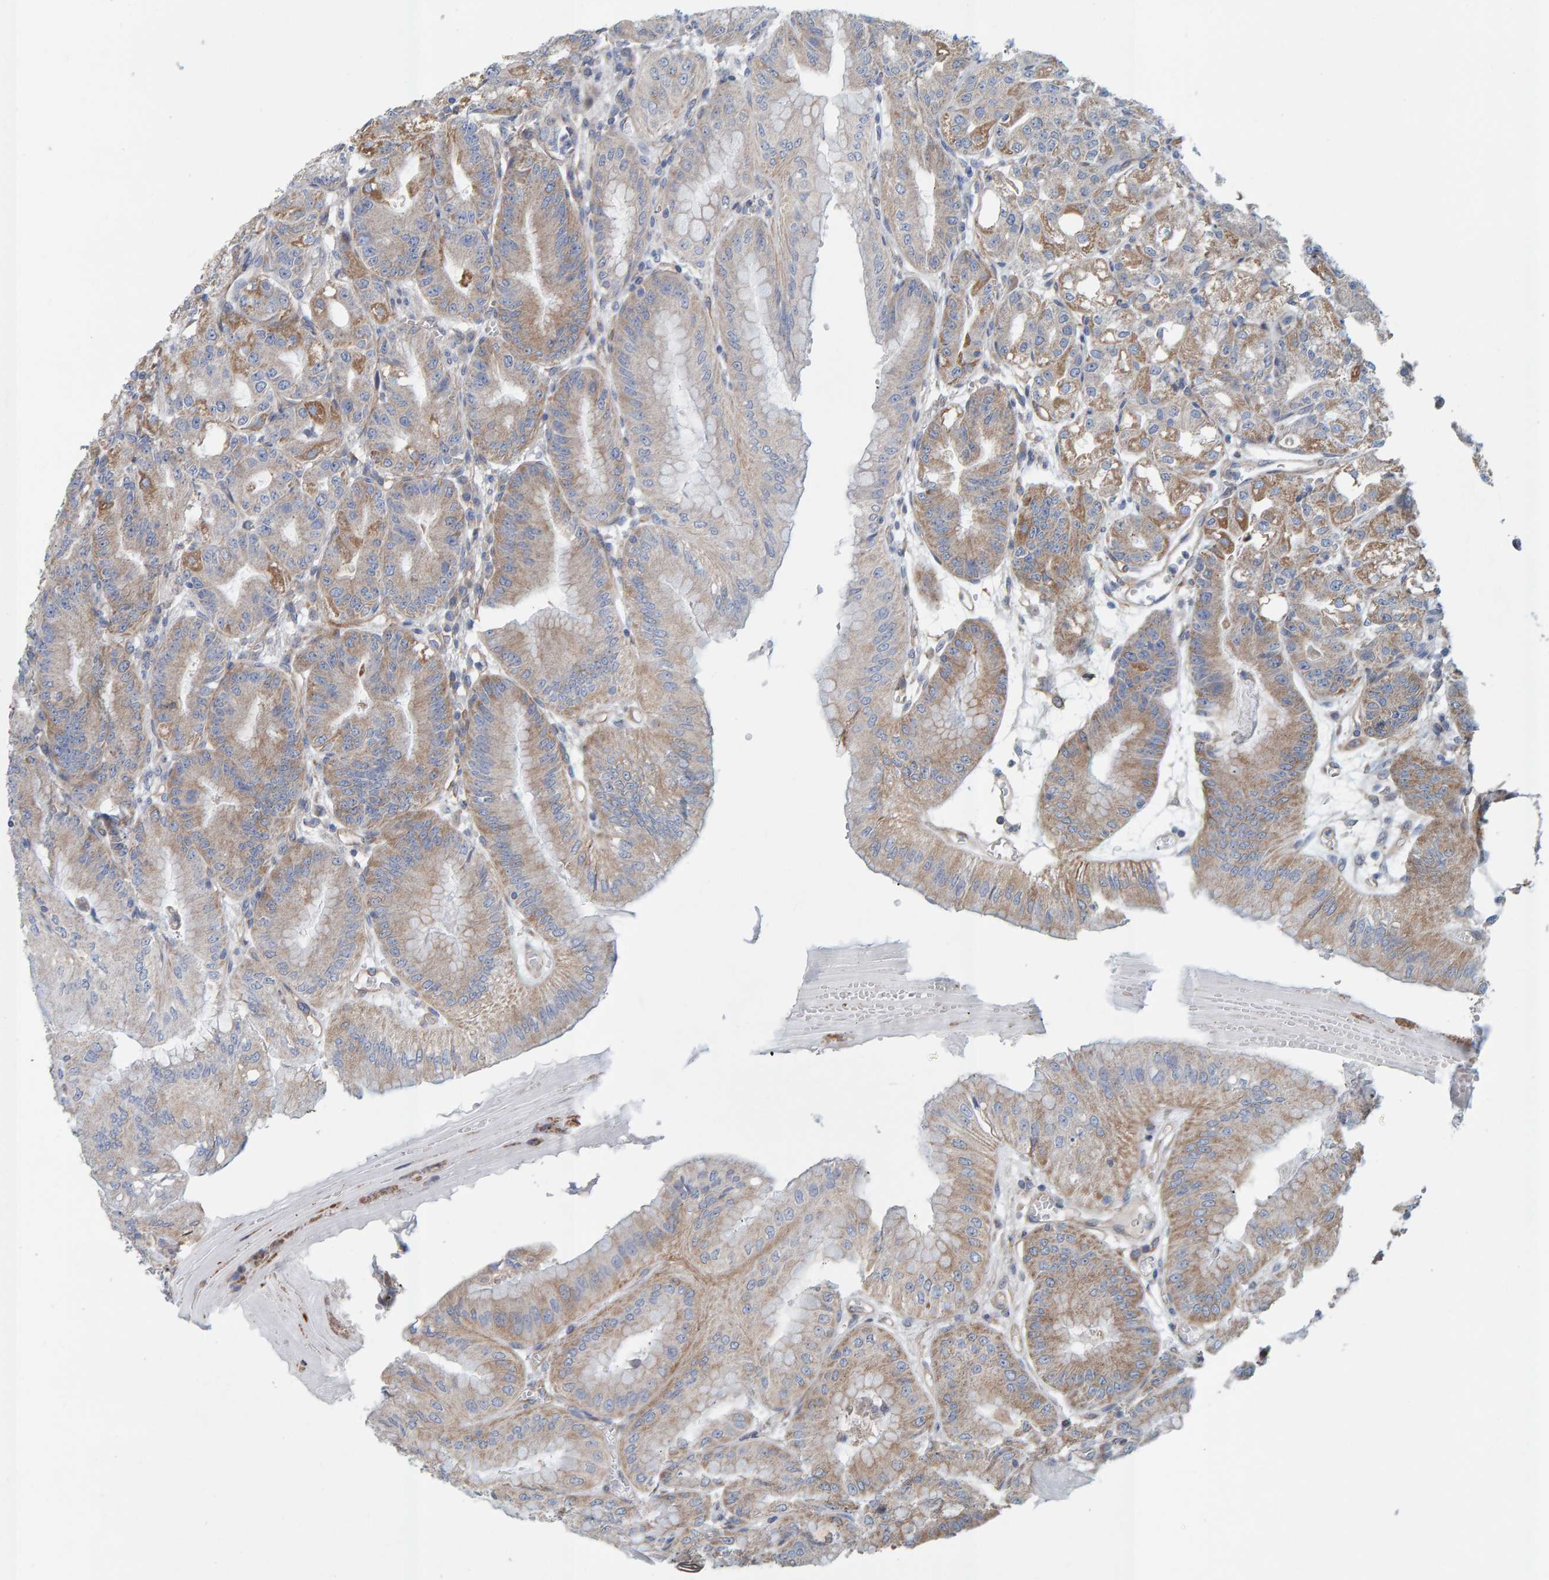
{"staining": {"intensity": "strong", "quantity": "25%-75%", "location": "cytoplasmic/membranous"}, "tissue": "stomach", "cell_type": "Glandular cells", "image_type": "normal", "snomed": [{"axis": "morphology", "description": "Normal tissue, NOS"}, {"axis": "topography", "description": "Stomach, lower"}], "caption": "Protein staining of unremarkable stomach displays strong cytoplasmic/membranous expression in about 25%-75% of glandular cells.", "gene": "RGP1", "patient": {"sex": "male", "age": 71}}